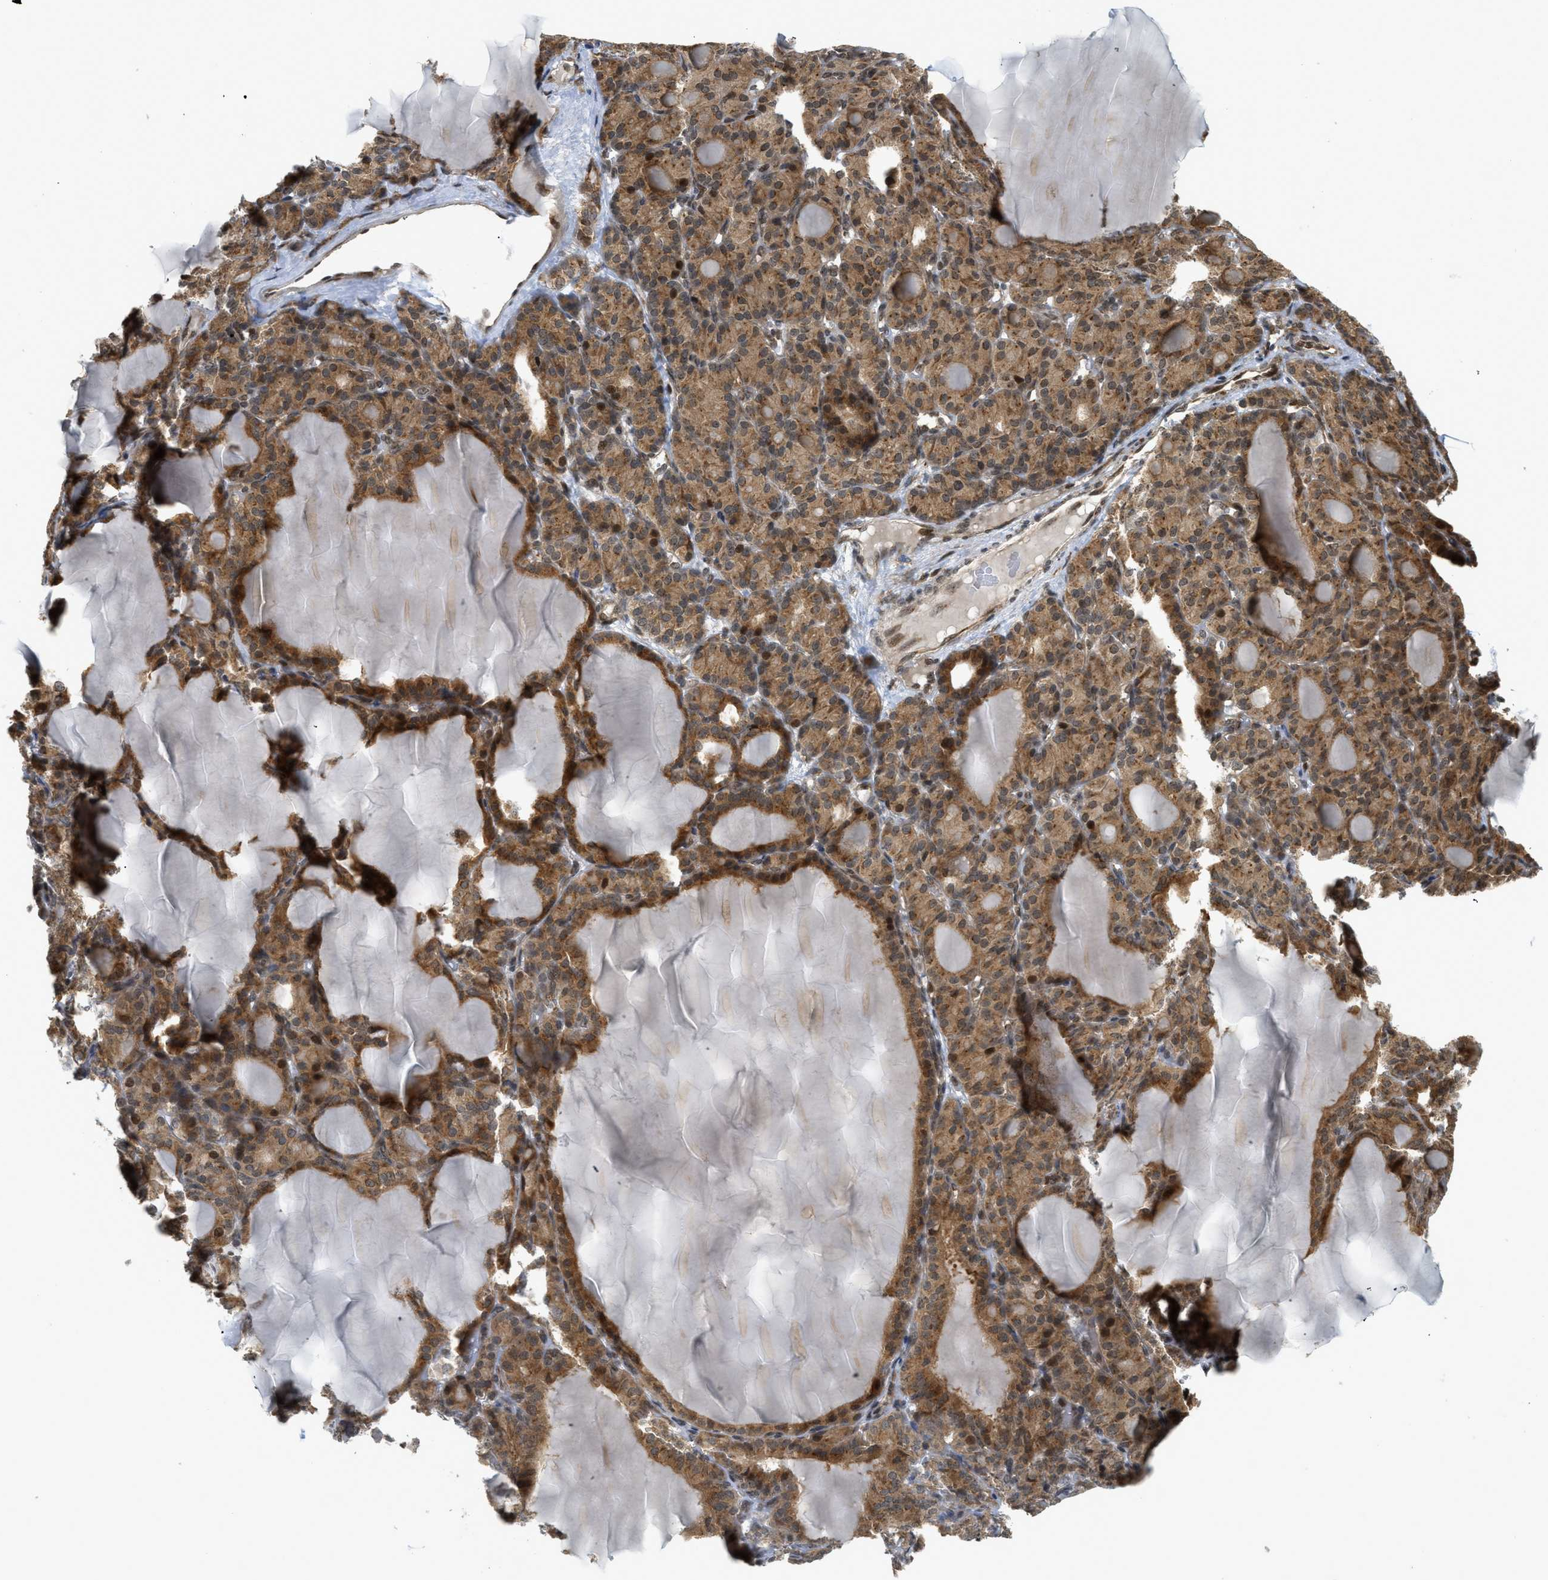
{"staining": {"intensity": "moderate", "quantity": ">75%", "location": "cytoplasmic/membranous,nuclear"}, "tissue": "thyroid gland", "cell_type": "Glandular cells", "image_type": "normal", "snomed": [{"axis": "morphology", "description": "Normal tissue, NOS"}, {"axis": "topography", "description": "Thyroid gland"}], "caption": "A brown stain highlights moderate cytoplasmic/membranous,nuclear expression of a protein in glandular cells of normal human thyroid gland.", "gene": "TACC1", "patient": {"sex": "female", "age": 28}}